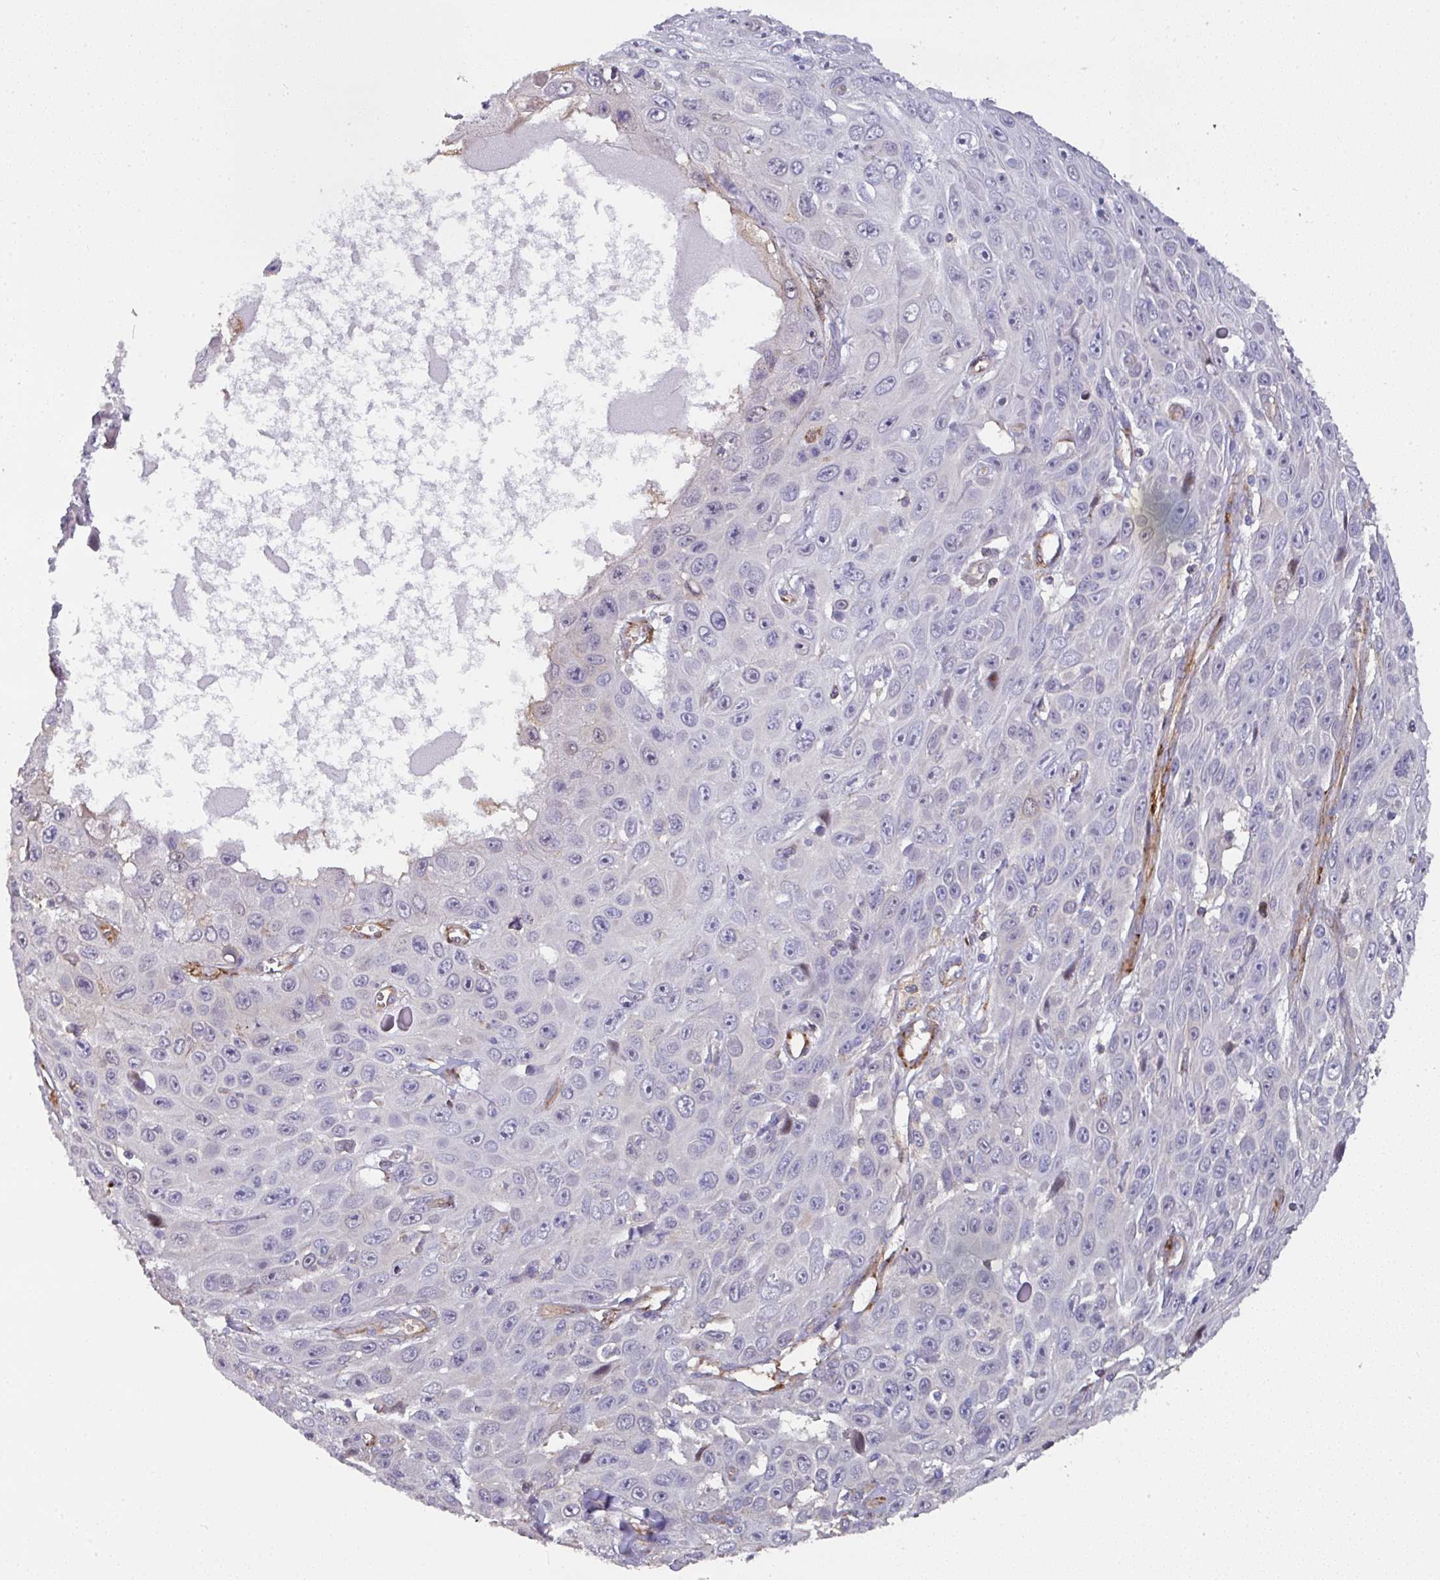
{"staining": {"intensity": "negative", "quantity": "none", "location": "none"}, "tissue": "skin cancer", "cell_type": "Tumor cells", "image_type": "cancer", "snomed": [{"axis": "morphology", "description": "Squamous cell carcinoma, NOS"}, {"axis": "topography", "description": "Skin"}], "caption": "Histopathology image shows no protein staining in tumor cells of skin cancer tissue.", "gene": "BEND5", "patient": {"sex": "male", "age": 82}}